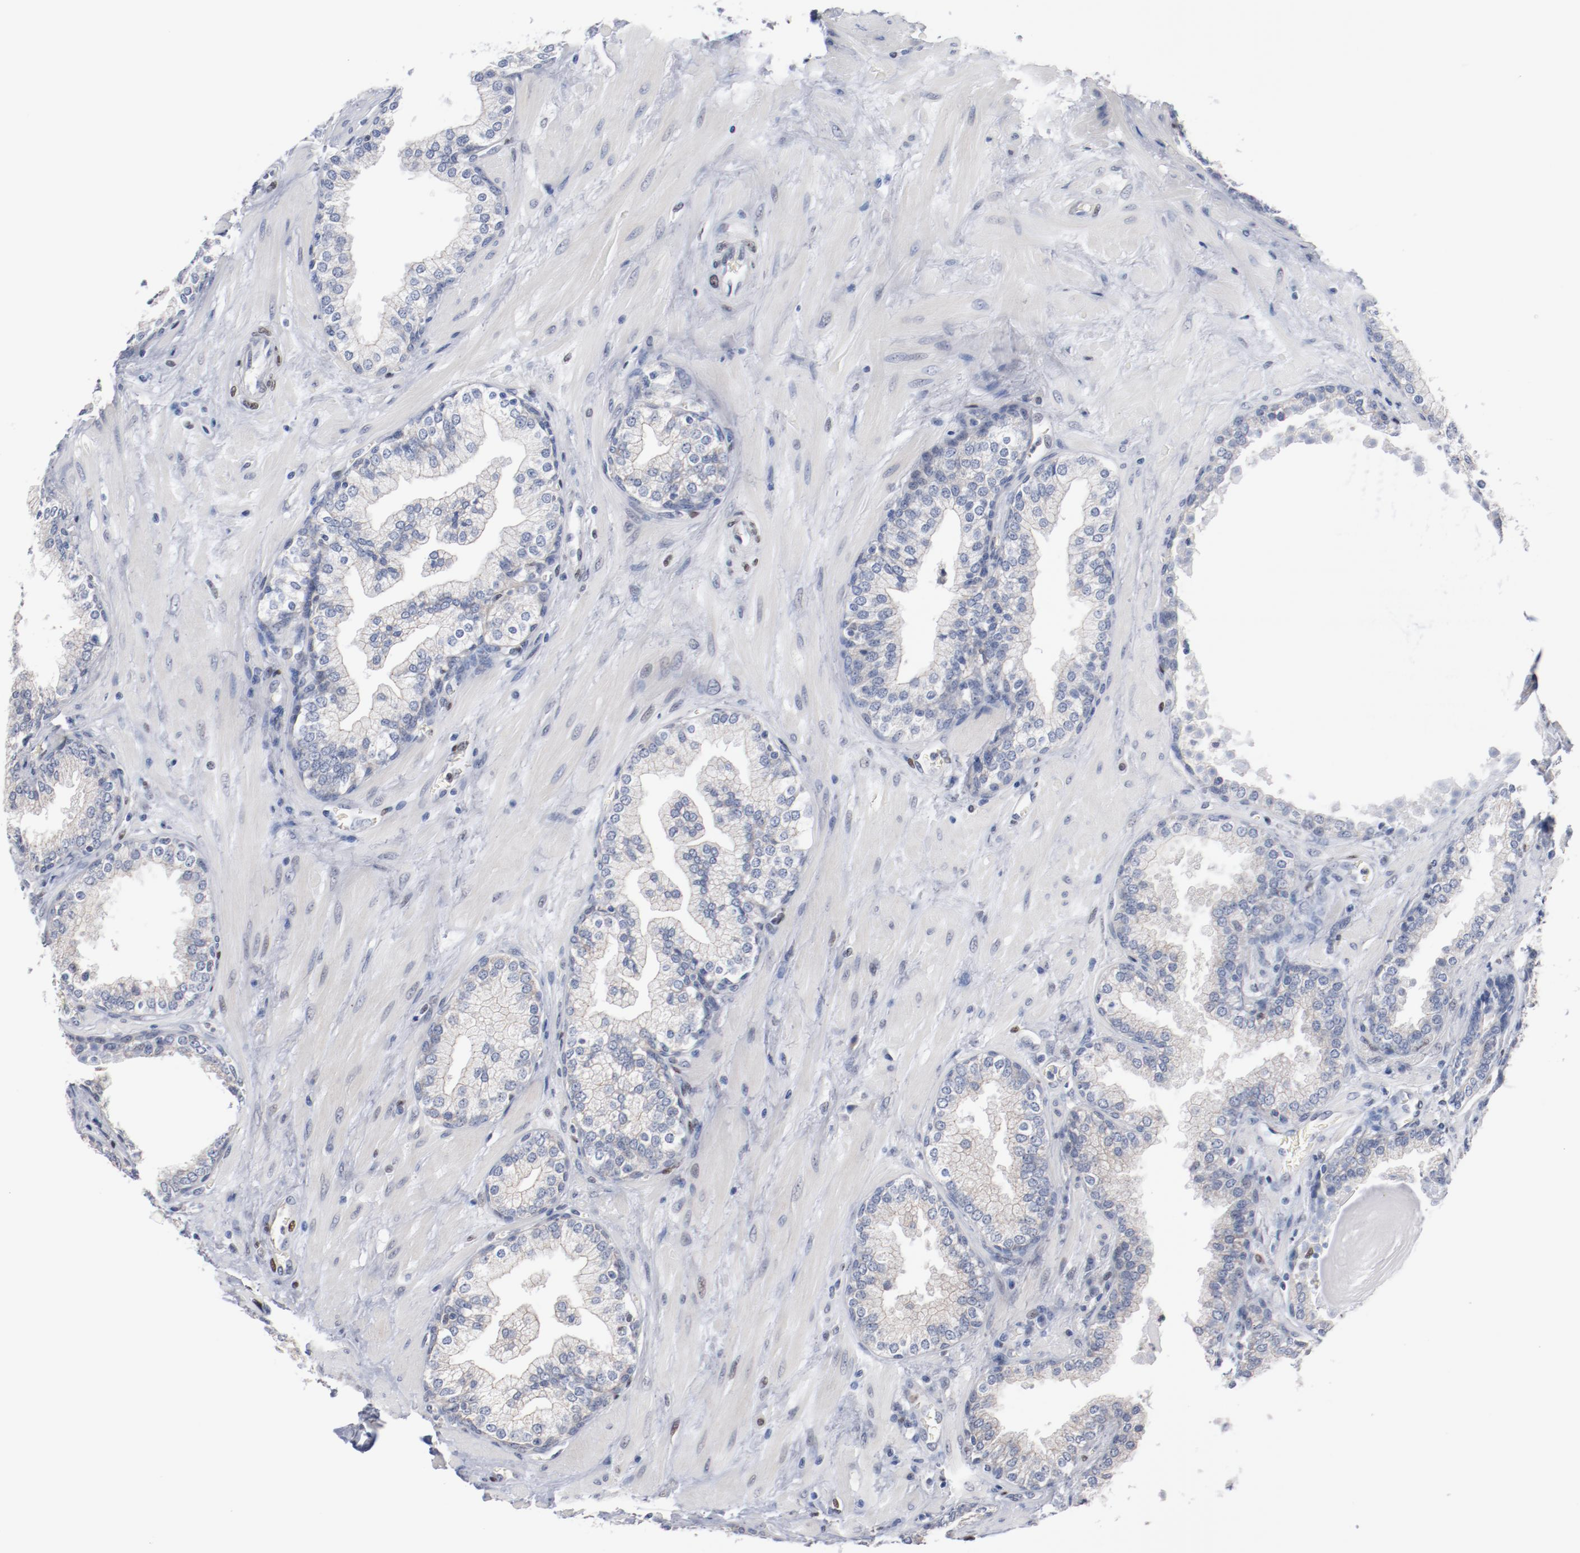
{"staining": {"intensity": "negative", "quantity": "none", "location": "none"}, "tissue": "prostate", "cell_type": "Glandular cells", "image_type": "normal", "snomed": [{"axis": "morphology", "description": "Normal tissue, NOS"}, {"axis": "topography", "description": "Prostate"}], "caption": "IHC micrograph of benign prostate: prostate stained with DAB demonstrates no significant protein expression in glandular cells. (DAB (3,3'-diaminobenzidine) immunohistochemistry (IHC) visualized using brightfield microscopy, high magnification).", "gene": "ZEB2", "patient": {"sex": "male", "age": 51}}